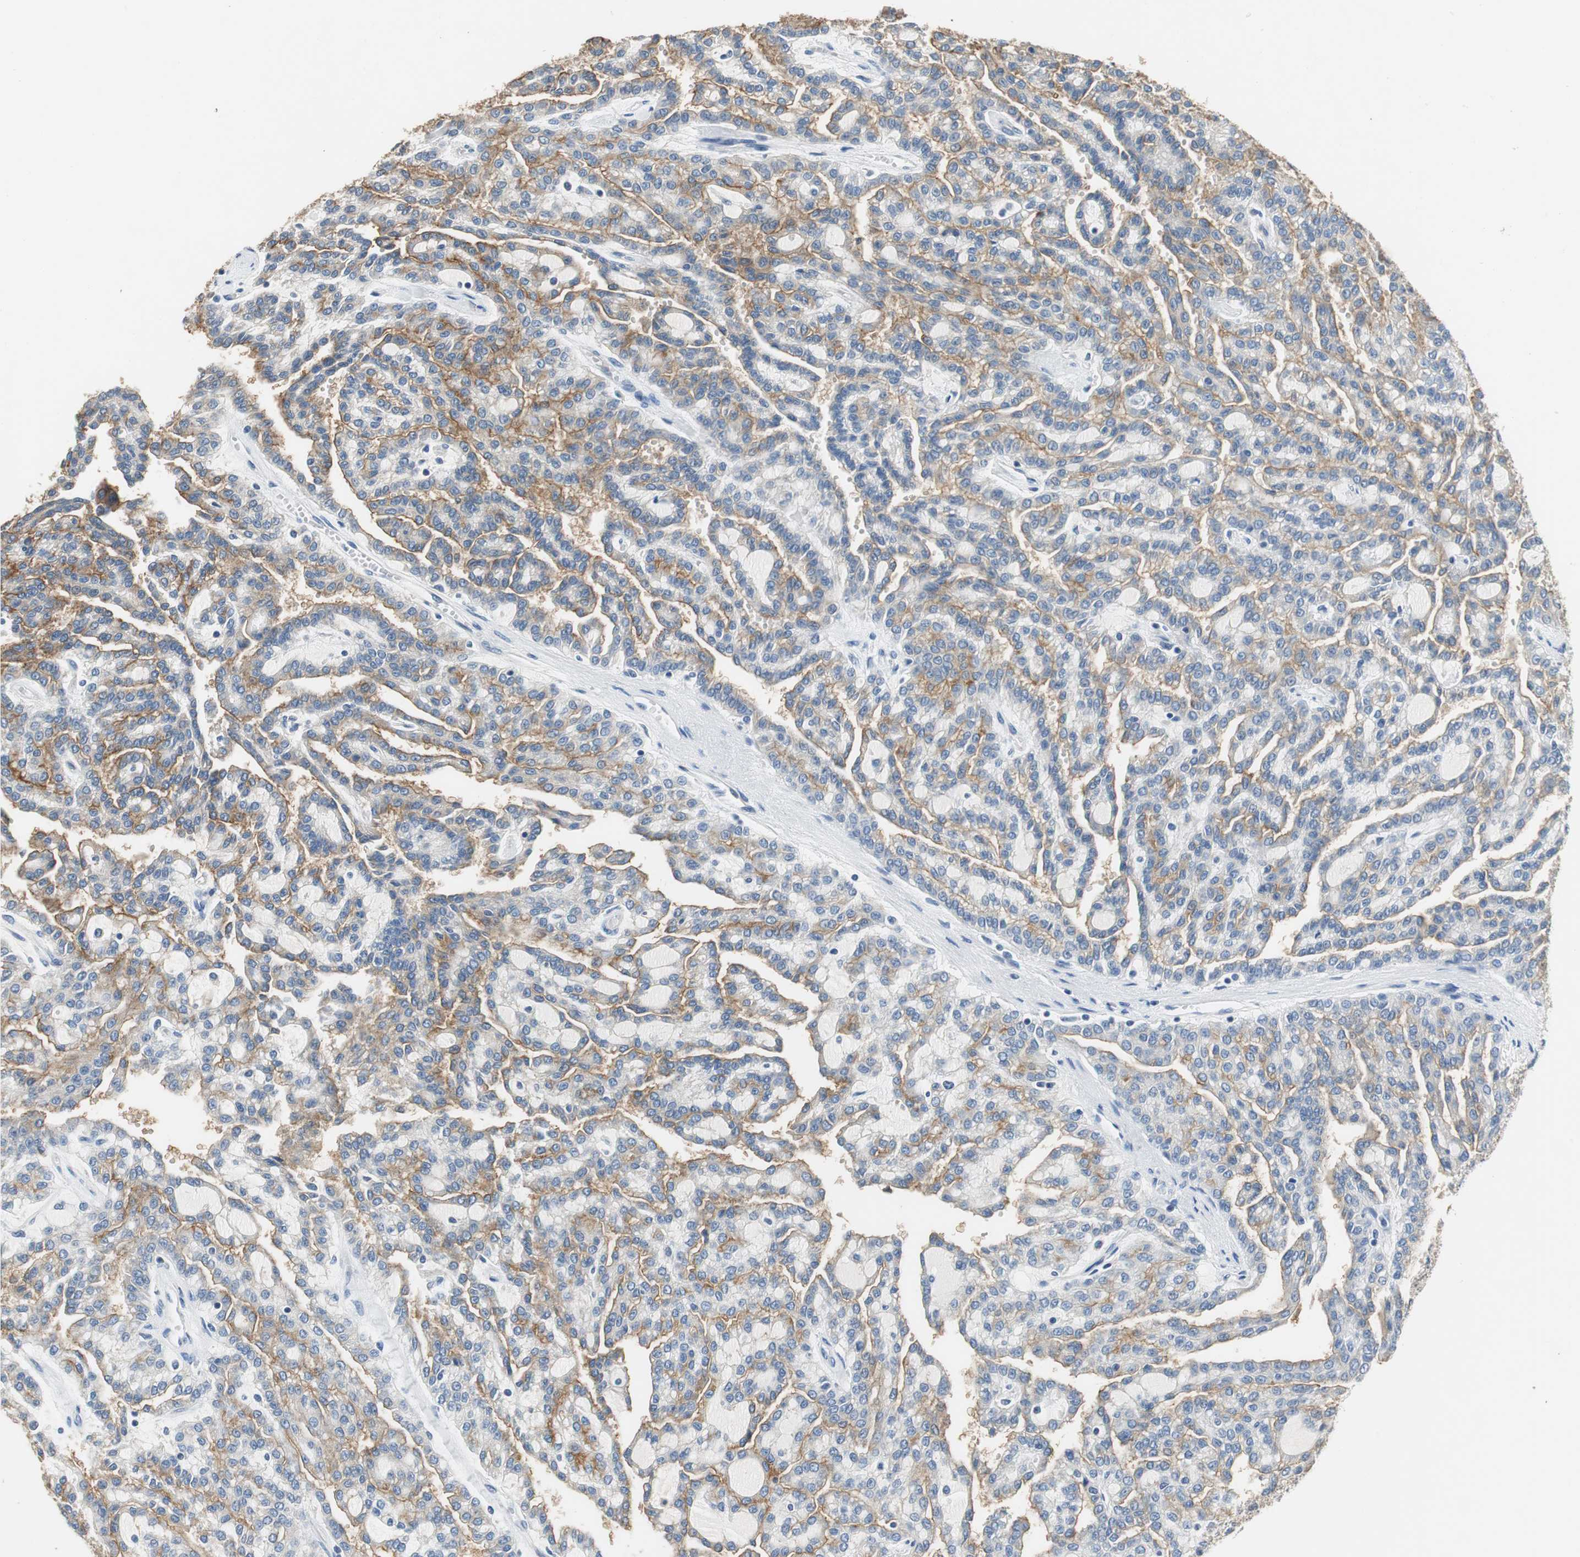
{"staining": {"intensity": "negative", "quantity": "none", "location": "none"}, "tissue": "renal cancer", "cell_type": "Tumor cells", "image_type": "cancer", "snomed": [{"axis": "morphology", "description": "Adenocarcinoma, NOS"}, {"axis": "topography", "description": "Kidney"}], "caption": "Immunohistochemistry histopathology image of human renal cancer (adenocarcinoma) stained for a protein (brown), which shows no expression in tumor cells.", "gene": "MTIF2", "patient": {"sex": "male", "age": 63}}